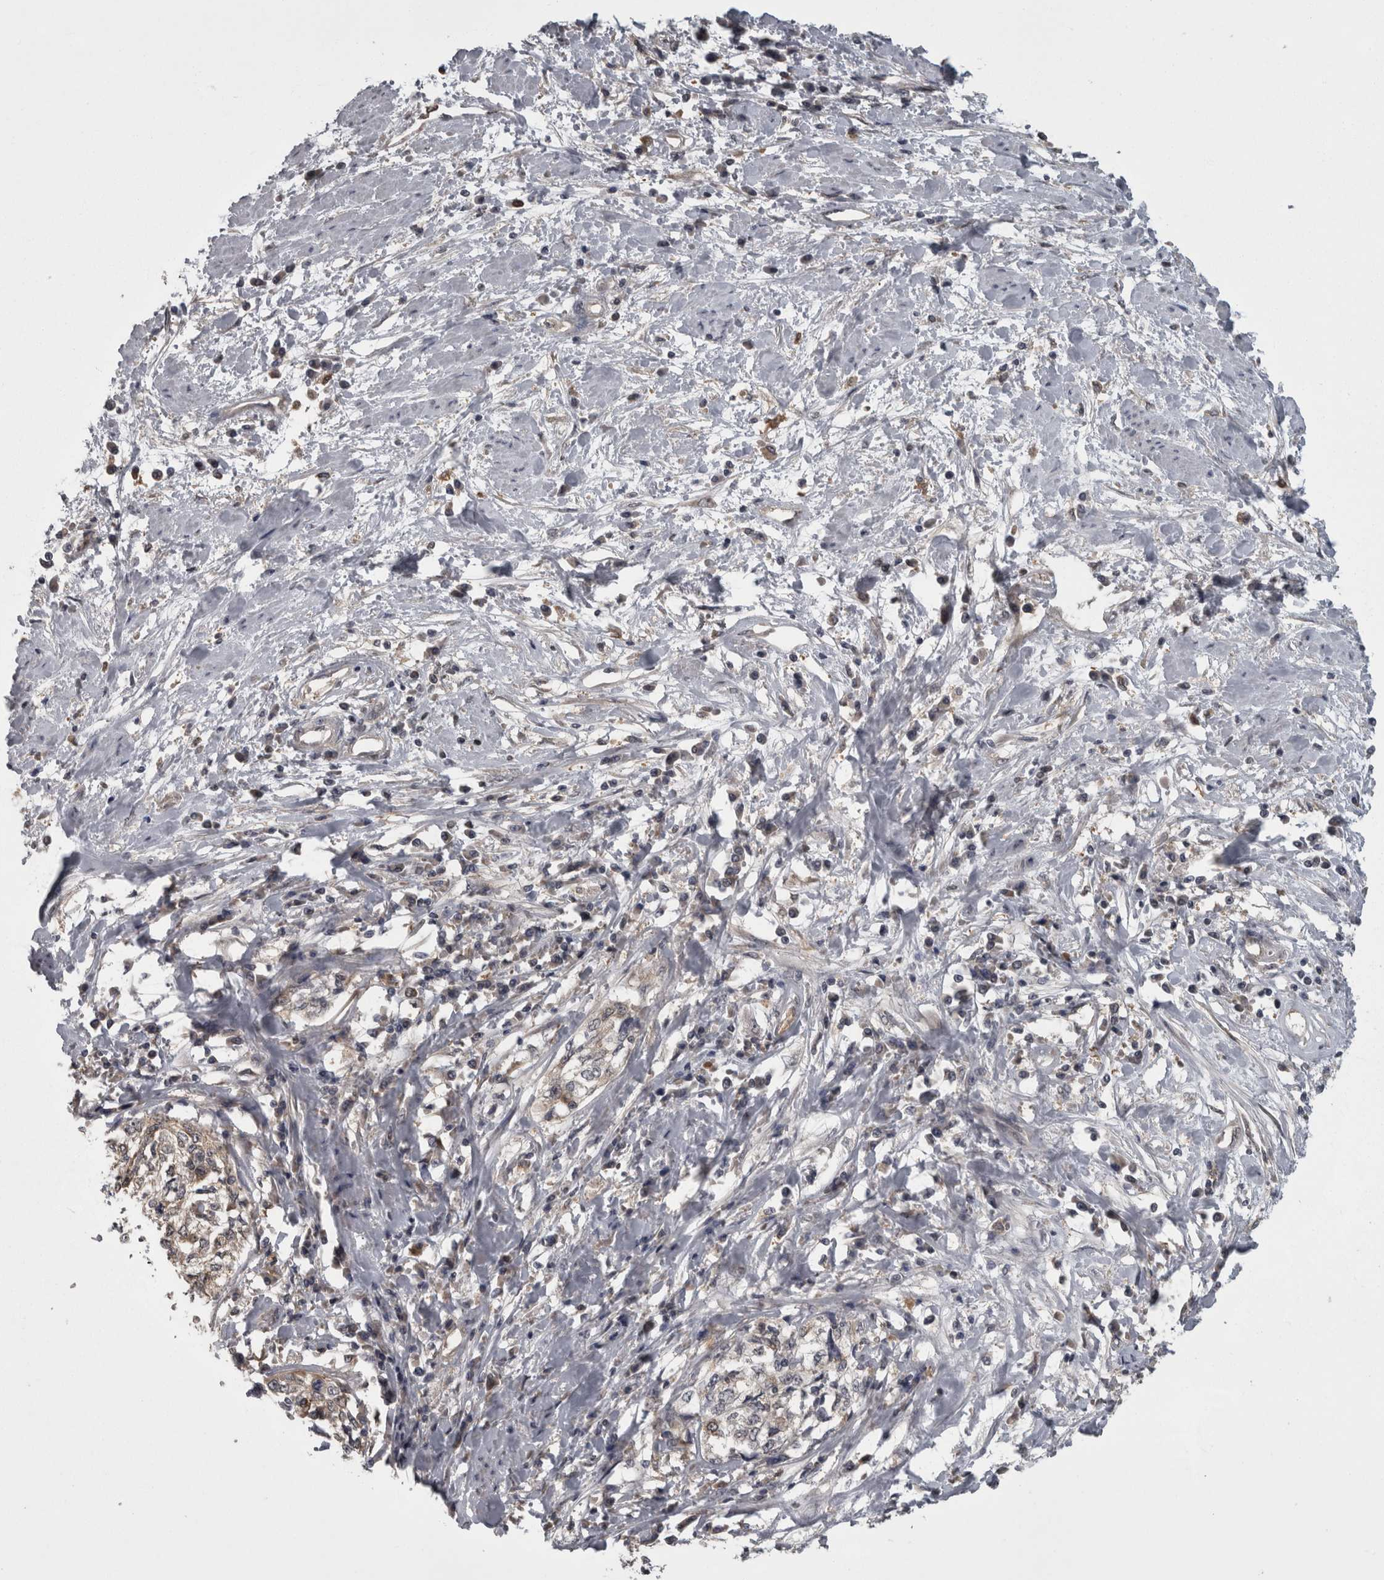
{"staining": {"intensity": "weak", "quantity": "25%-75%", "location": "cytoplasmic/membranous"}, "tissue": "cervical cancer", "cell_type": "Tumor cells", "image_type": "cancer", "snomed": [{"axis": "morphology", "description": "Squamous cell carcinoma, NOS"}, {"axis": "topography", "description": "Cervix"}], "caption": "Protein expression analysis of human cervical cancer (squamous cell carcinoma) reveals weak cytoplasmic/membranous staining in approximately 25%-75% of tumor cells.", "gene": "APRT", "patient": {"sex": "female", "age": 57}}